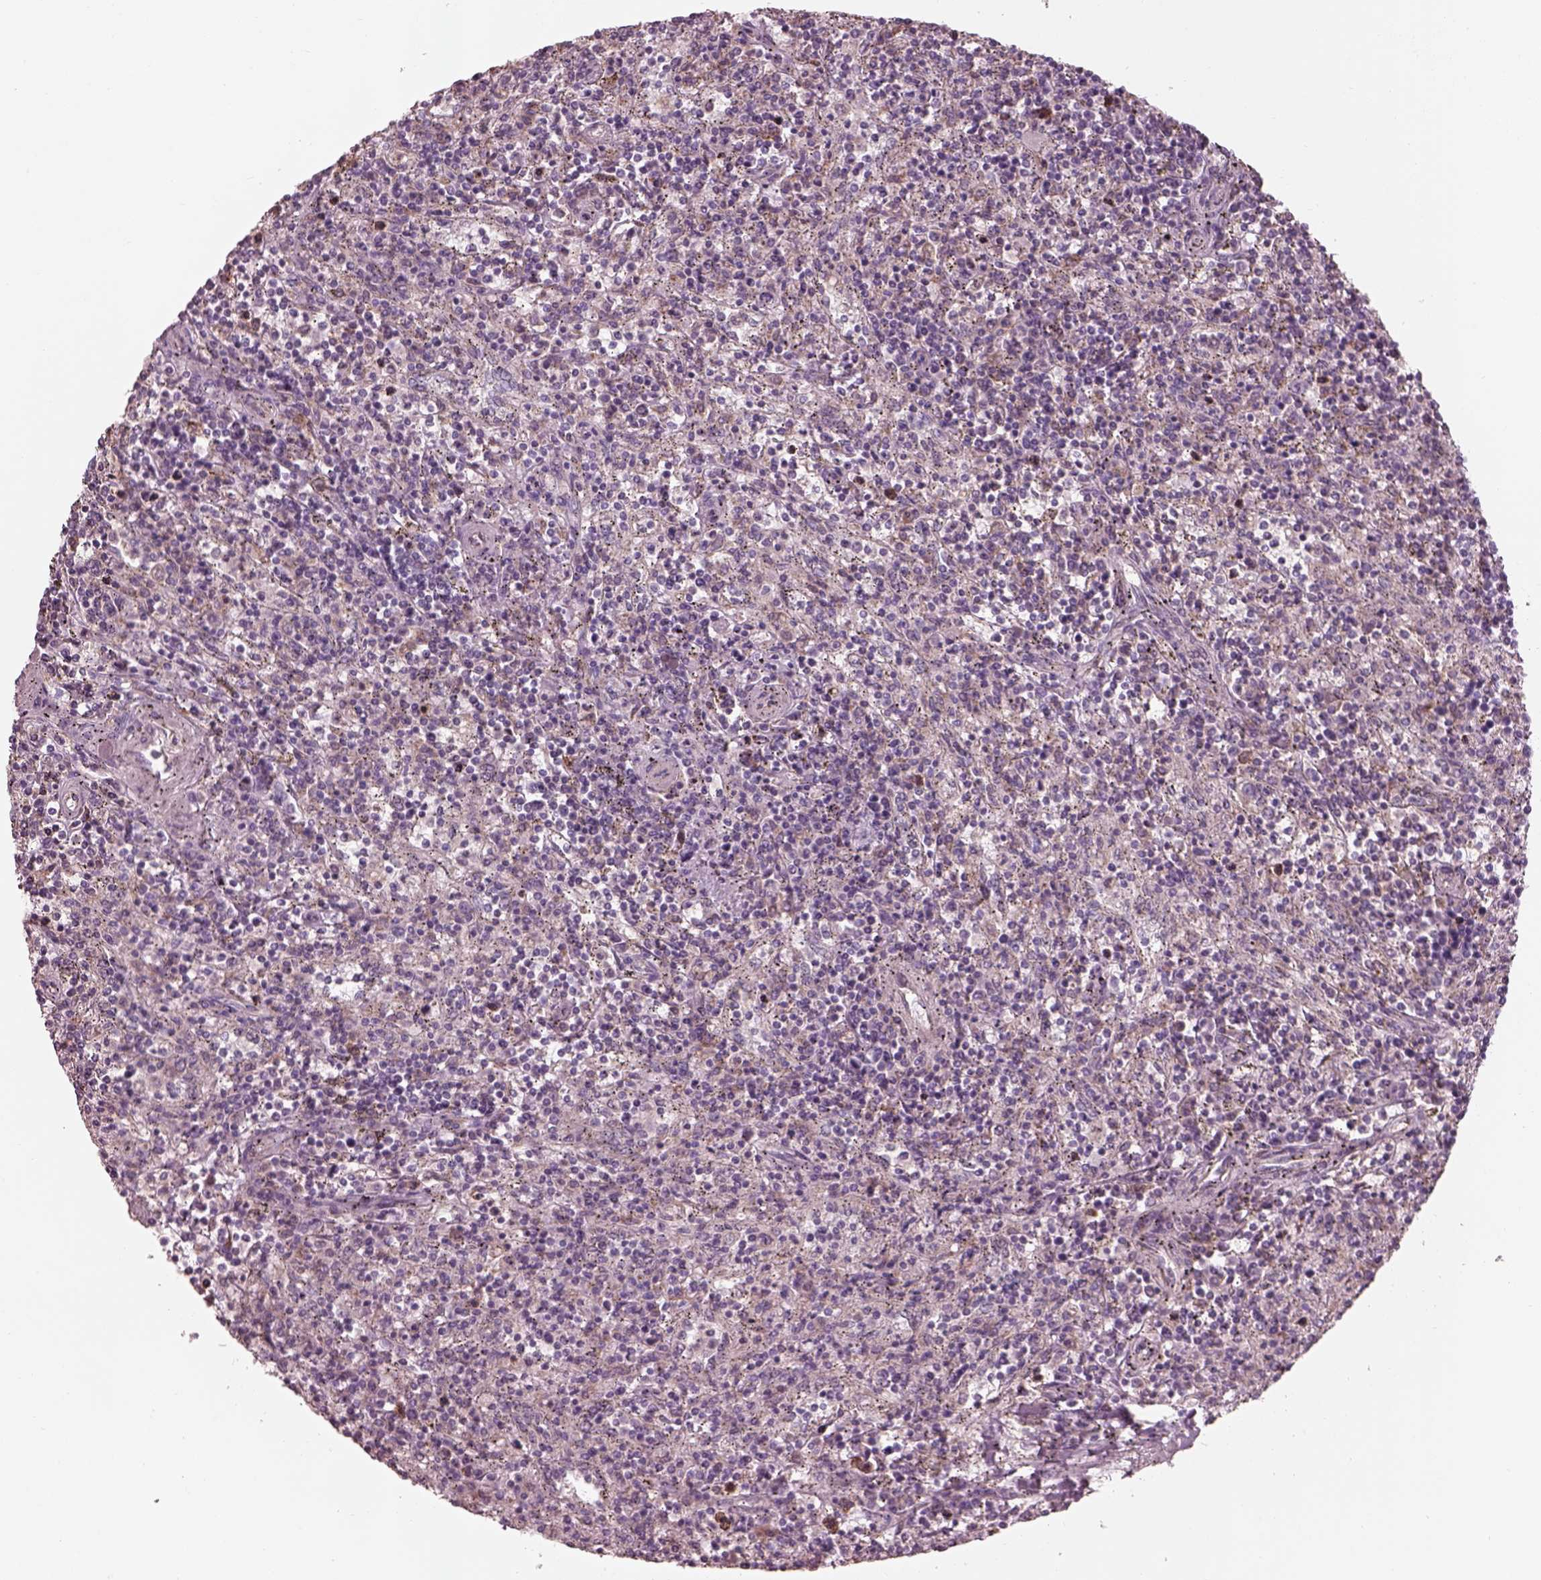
{"staining": {"intensity": "negative", "quantity": "none", "location": "none"}, "tissue": "lymphoma", "cell_type": "Tumor cells", "image_type": "cancer", "snomed": [{"axis": "morphology", "description": "Malignant lymphoma, non-Hodgkin's type, Low grade"}, {"axis": "topography", "description": "Spleen"}], "caption": "This is a micrograph of immunohistochemistry staining of low-grade malignant lymphoma, non-Hodgkin's type, which shows no expression in tumor cells.", "gene": "CADM2", "patient": {"sex": "male", "age": 62}}